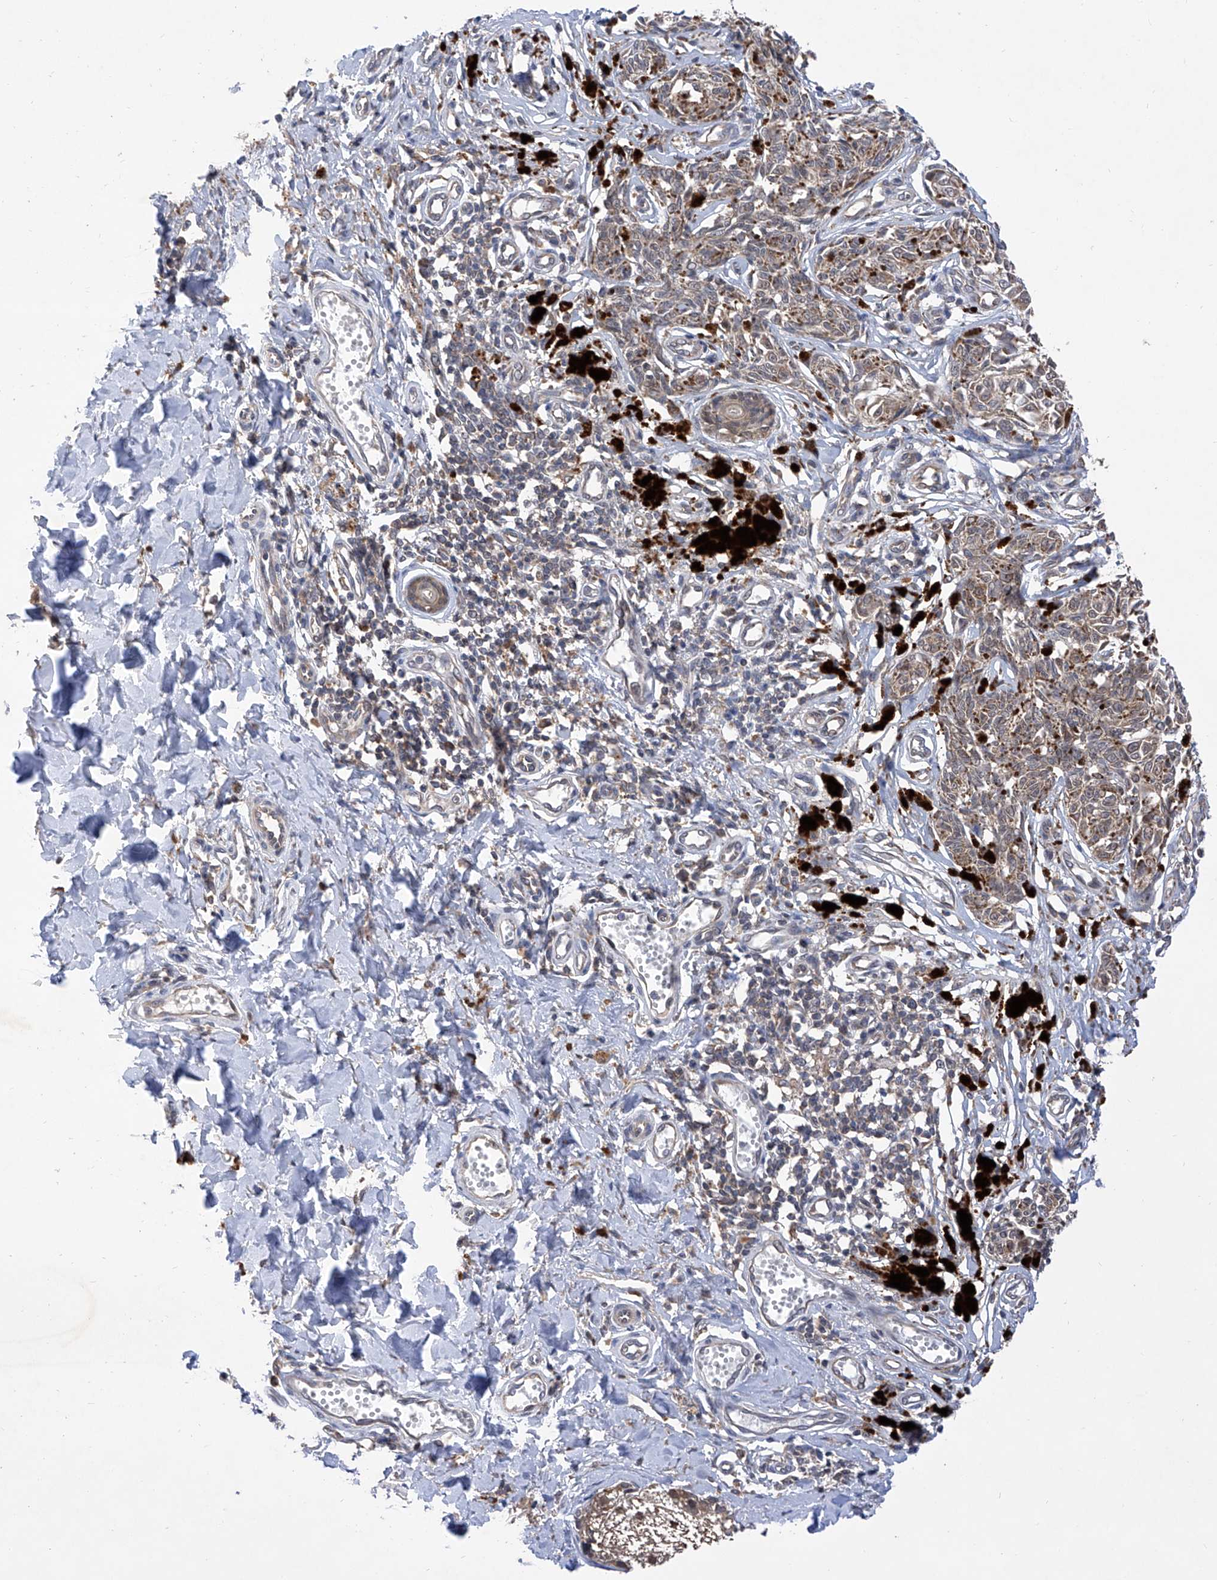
{"staining": {"intensity": "weak", "quantity": "<25%", "location": "cytoplasmic/membranous"}, "tissue": "melanoma", "cell_type": "Tumor cells", "image_type": "cancer", "snomed": [{"axis": "morphology", "description": "Malignant melanoma, NOS"}, {"axis": "topography", "description": "Skin"}], "caption": "Immunohistochemistry (IHC) image of neoplastic tissue: human malignant melanoma stained with DAB exhibits no significant protein positivity in tumor cells.", "gene": "USP45", "patient": {"sex": "male", "age": 53}}